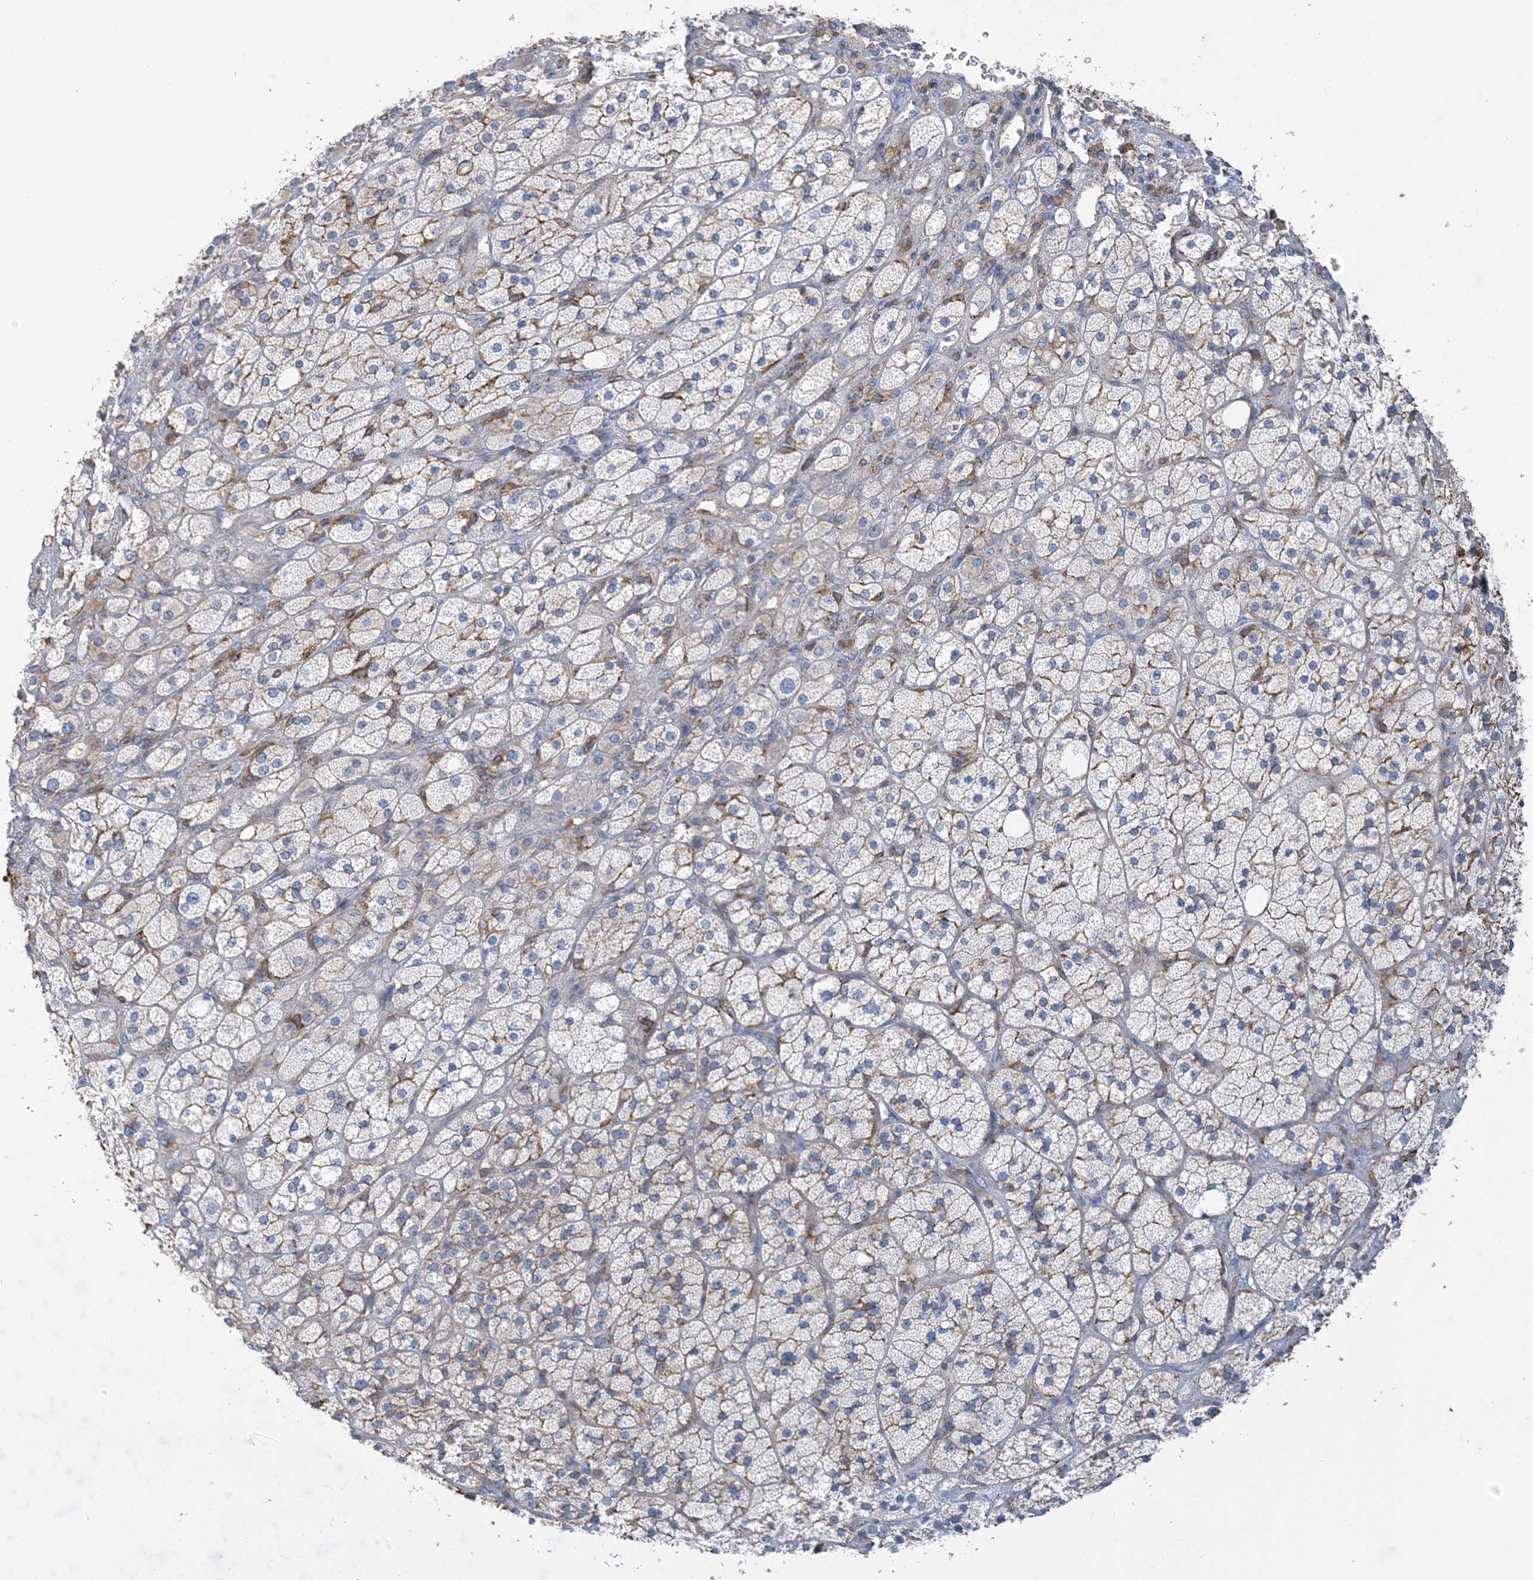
{"staining": {"intensity": "weak", "quantity": ">75%", "location": "cytoplasmic/membranous"}, "tissue": "adrenal gland", "cell_type": "Glandular cells", "image_type": "normal", "snomed": [{"axis": "morphology", "description": "Normal tissue, NOS"}, {"axis": "topography", "description": "Adrenal gland"}], "caption": "Benign adrenal gland was stained to show a protein in brown. There is low levels of weak cytoplasmic/membranous staining in about >75% of glandular cells.", "gene": "CALHM5", "patient": {"sex": "male", "age": 61}}